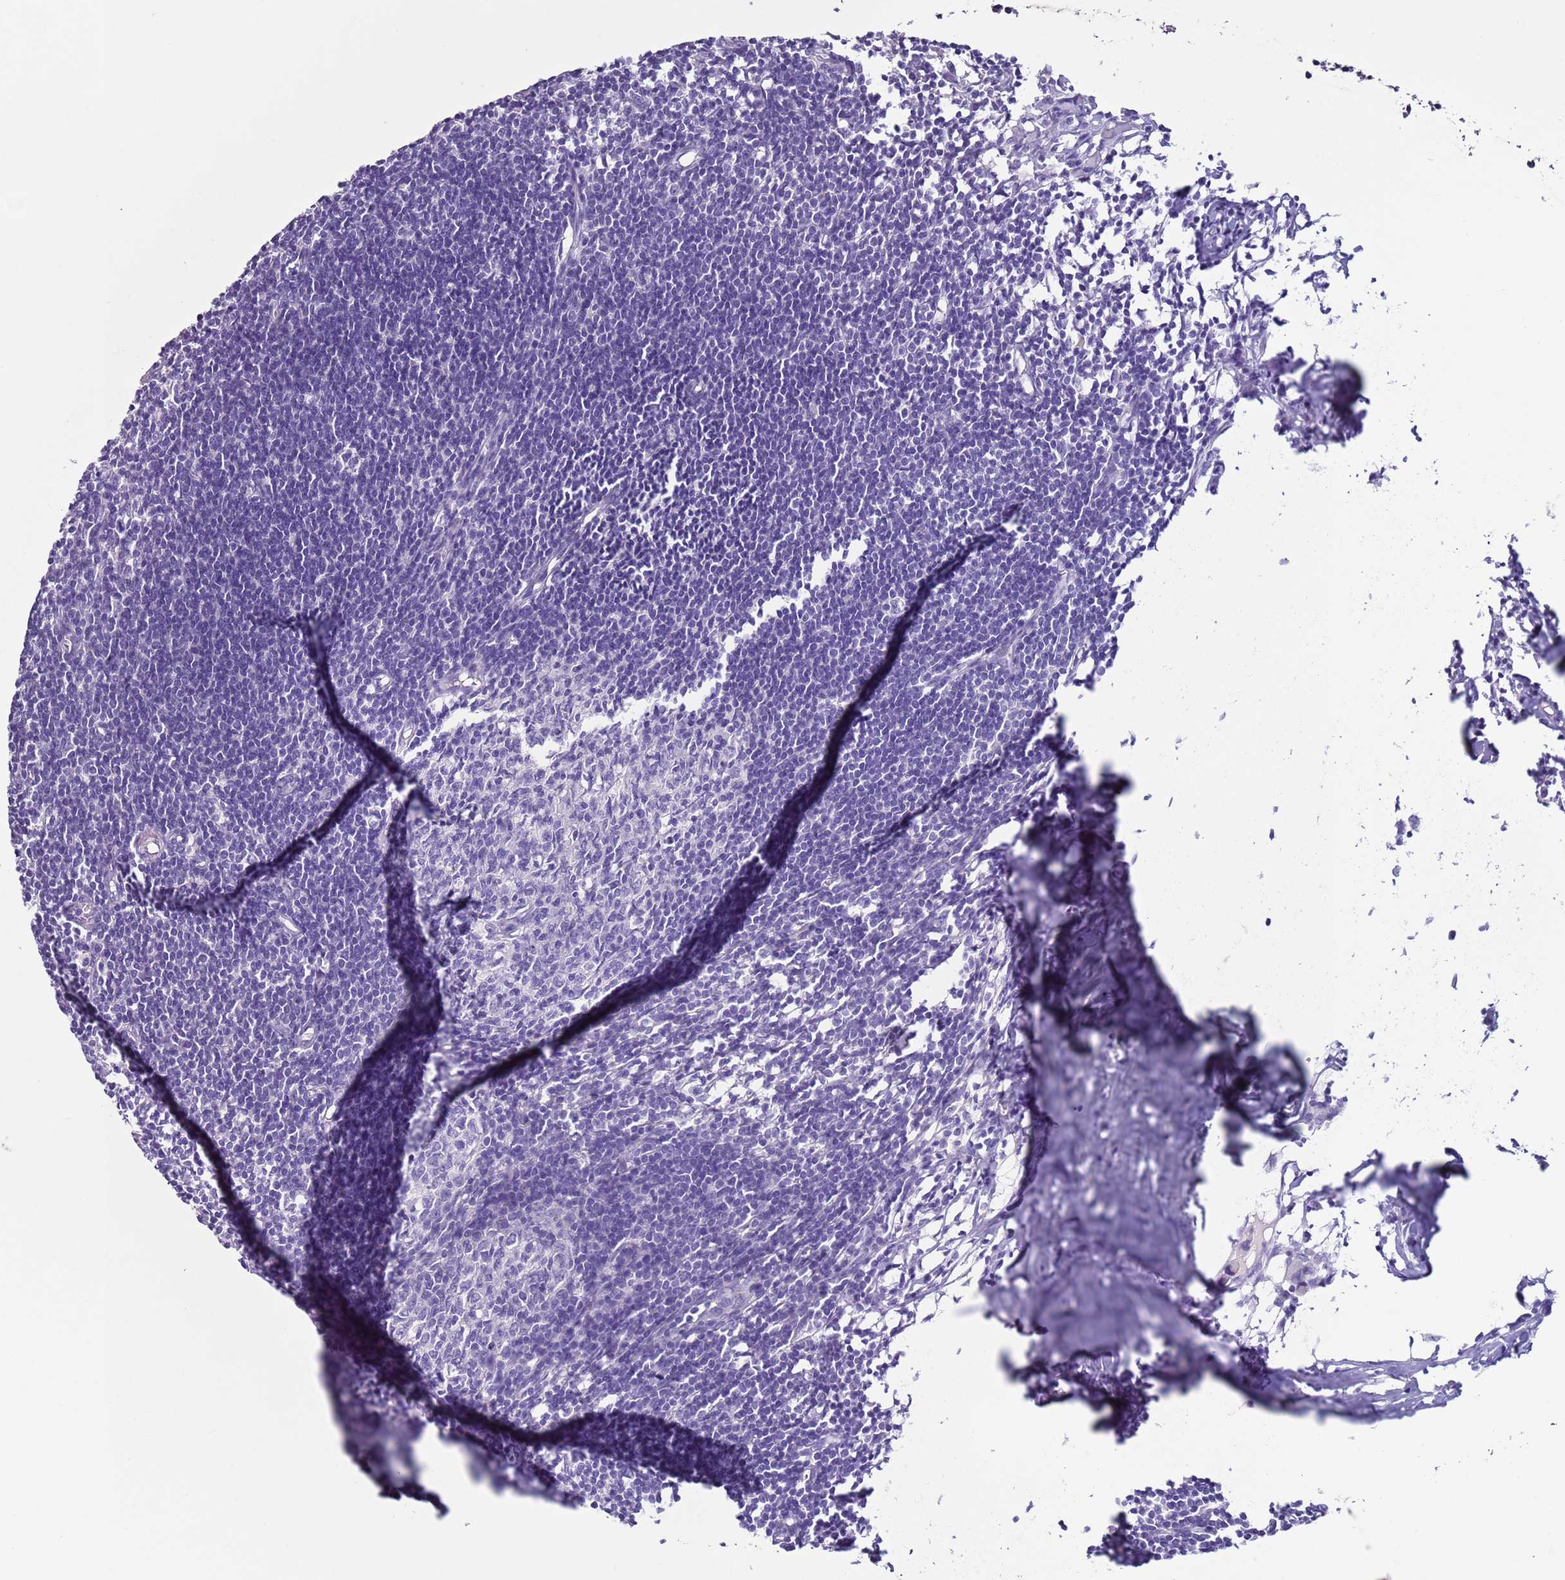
{"staining": {"intensity": "negative", "quantity": "none", "location": "none"}, "tissue": "lymph node", "cell_type": "Germinal center cells", "image_type": "normal", "snomed": [{"axis": "morphology", "description": "Normal tissue, NOS"}, {"axis": "morphology", "description": "Malignant melanoma, Metastatic site"}, {"axis": "topography", "description": "Lymph node"}], "caption": "Germinal center cells are negative for brown protein staining in normal lymph node. (DAB (3,3'-diaminobenzidine) immunohistochemistry with hematoxylin counter stain).", "gene": "NPAP1", "patient": {"sex": "male", "age": 41}}